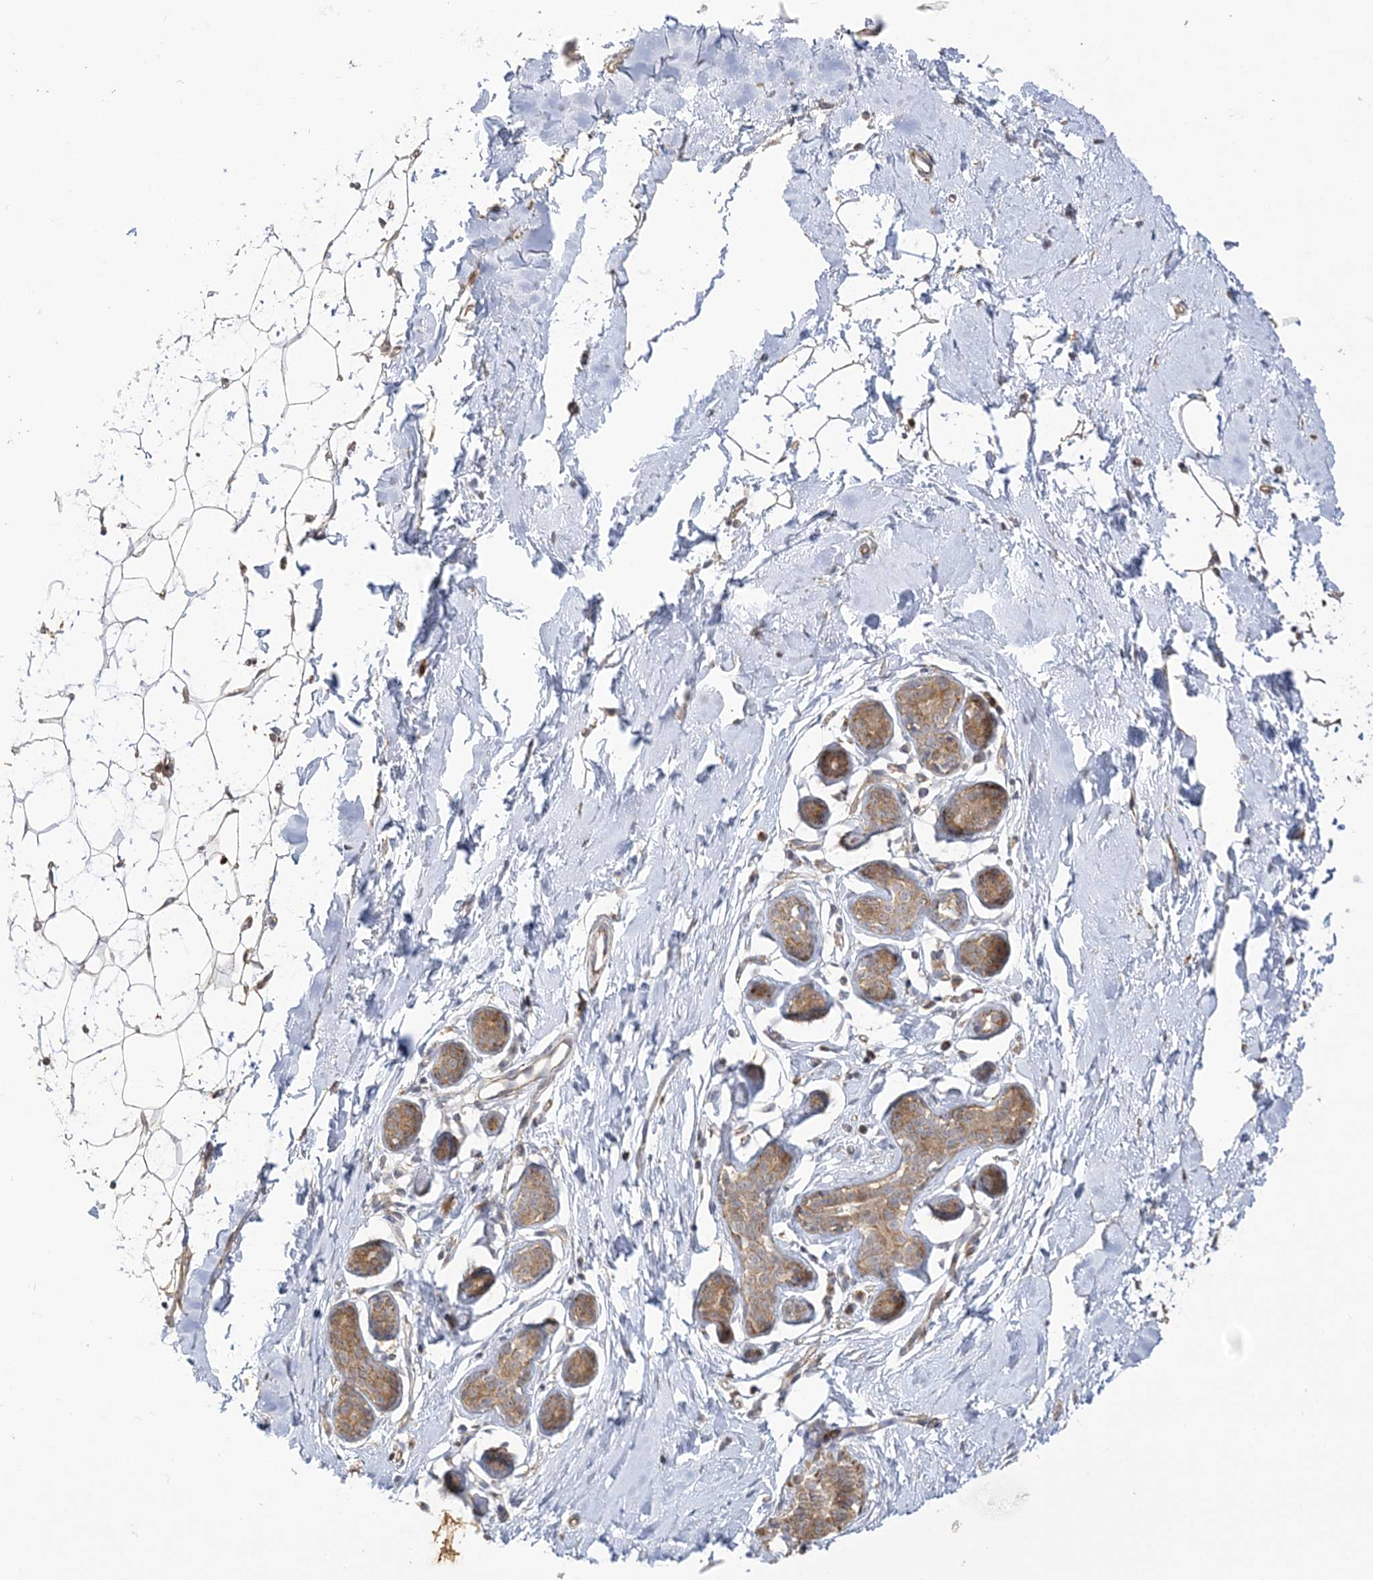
{"staining": {"intensity": "weak", "quantity": "<25%", "location": "cytoplasmic/membranous"}, "tissue": "adipose tissue", "cell_type": "Adipocytes", "image_type": "normal", "snomed": [{"axis": "morphology", "description": "Normal tissue, NOS"}, {"axis": "topography", "description": "Breast"}], "caption": "A high-resolution image shows IHC staining of benign adipose tissue, which shows no significant staining in adipocytes.", "gene": "NAF1", "patient": {"sex": "female", "age": 23}}